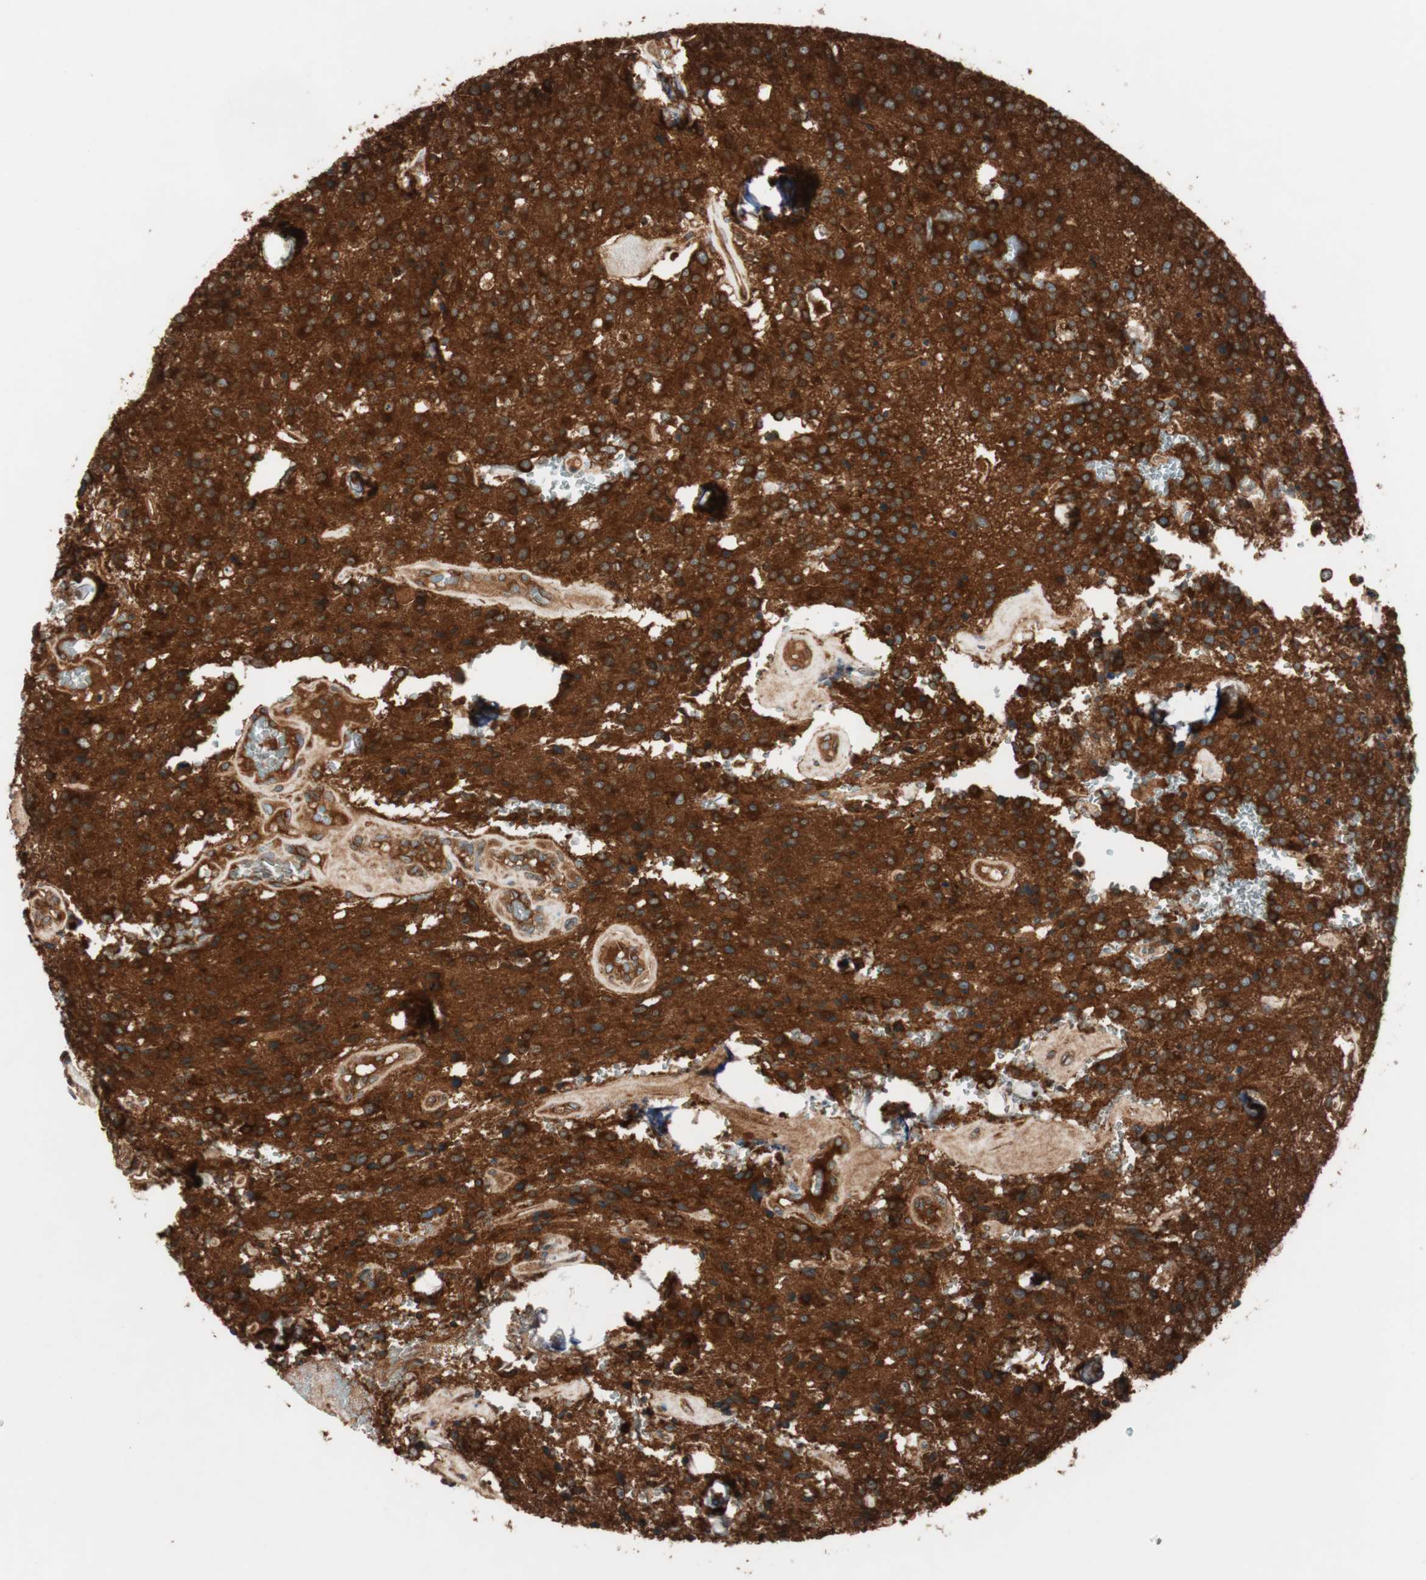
{"staining": {"intensity": "strong", "quantity": ">75%", "location": "cytoplasmic/membranous"}, "tissue": "glioma", "cell_type": "Tumor cells", "image_type": "cancer", "snomed": [{"axis": "morphology", "description": "Glioma, malignant, Low grade"}, {"axis": "topography", "description": "Brain"}], "caption": "Immunohistochemical staining of human malignant glioma (low-grade) reveals high levels of strong cytoplasmic/membranous protein positivity in about >75% of tumor cells.", "gene": "RAB5A", "patient": {"sex": "male", "age": 58}}